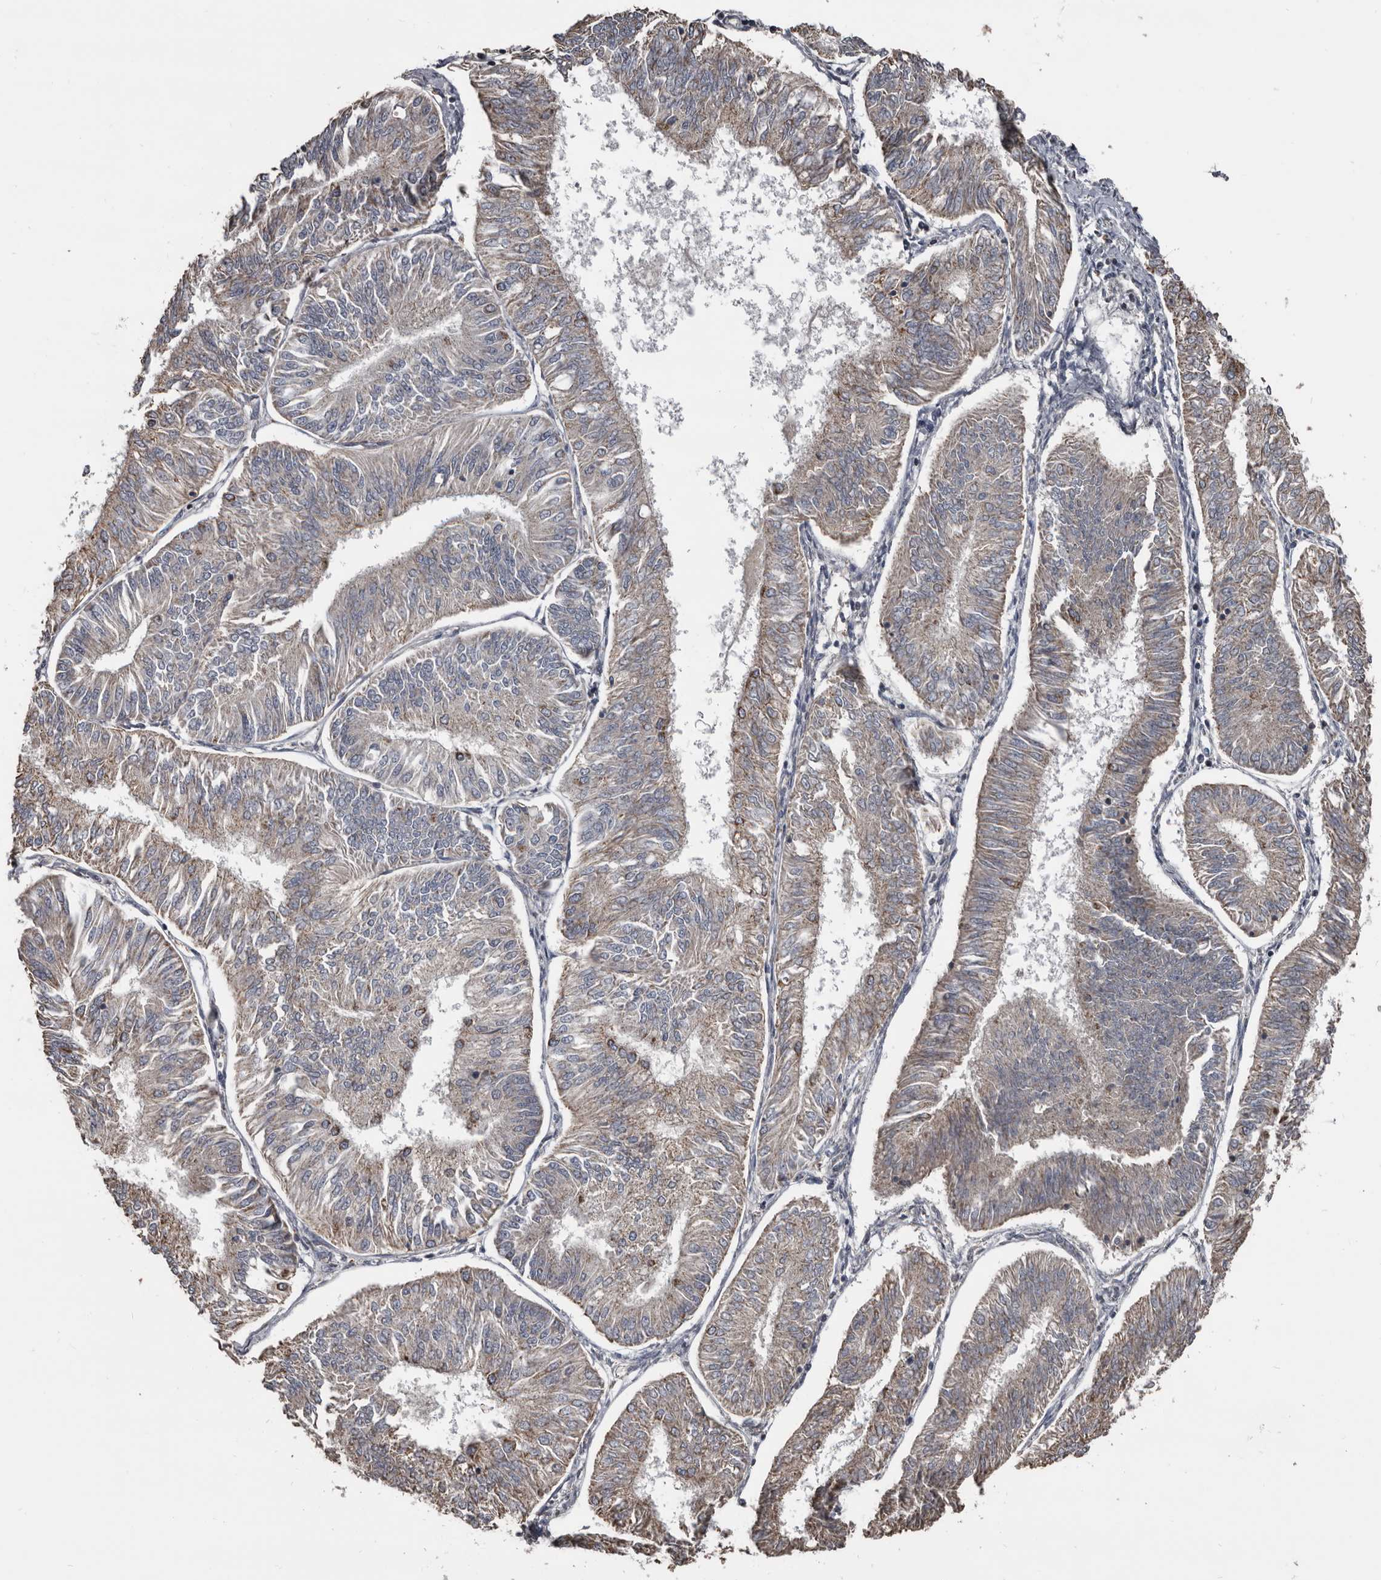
{"staining": {"intensity": "weak", "quantity": ">75%", "location": "cytoplasmic/membranous"}, "tissue": "endometrial cancer", "cell_type": "Tumor cells", "image_type": "cancer", "snomed": [{"axis": "morphology", "description": "Adenocarcinoma, NOS"}, {"axis": "topography", "description": "Endometrium"}], "caption": "Tumor cells demonstrate low levels of weak cytoplasmic/membranous staining in approximately >75% of cells in human endometrial adenocarcinoma. Immunohistochemistry (ihc) stains the protein in brown and the nuclei are stained blue.", "gene": "GREB1", "patient": {"sex": "female", "age": 58}}